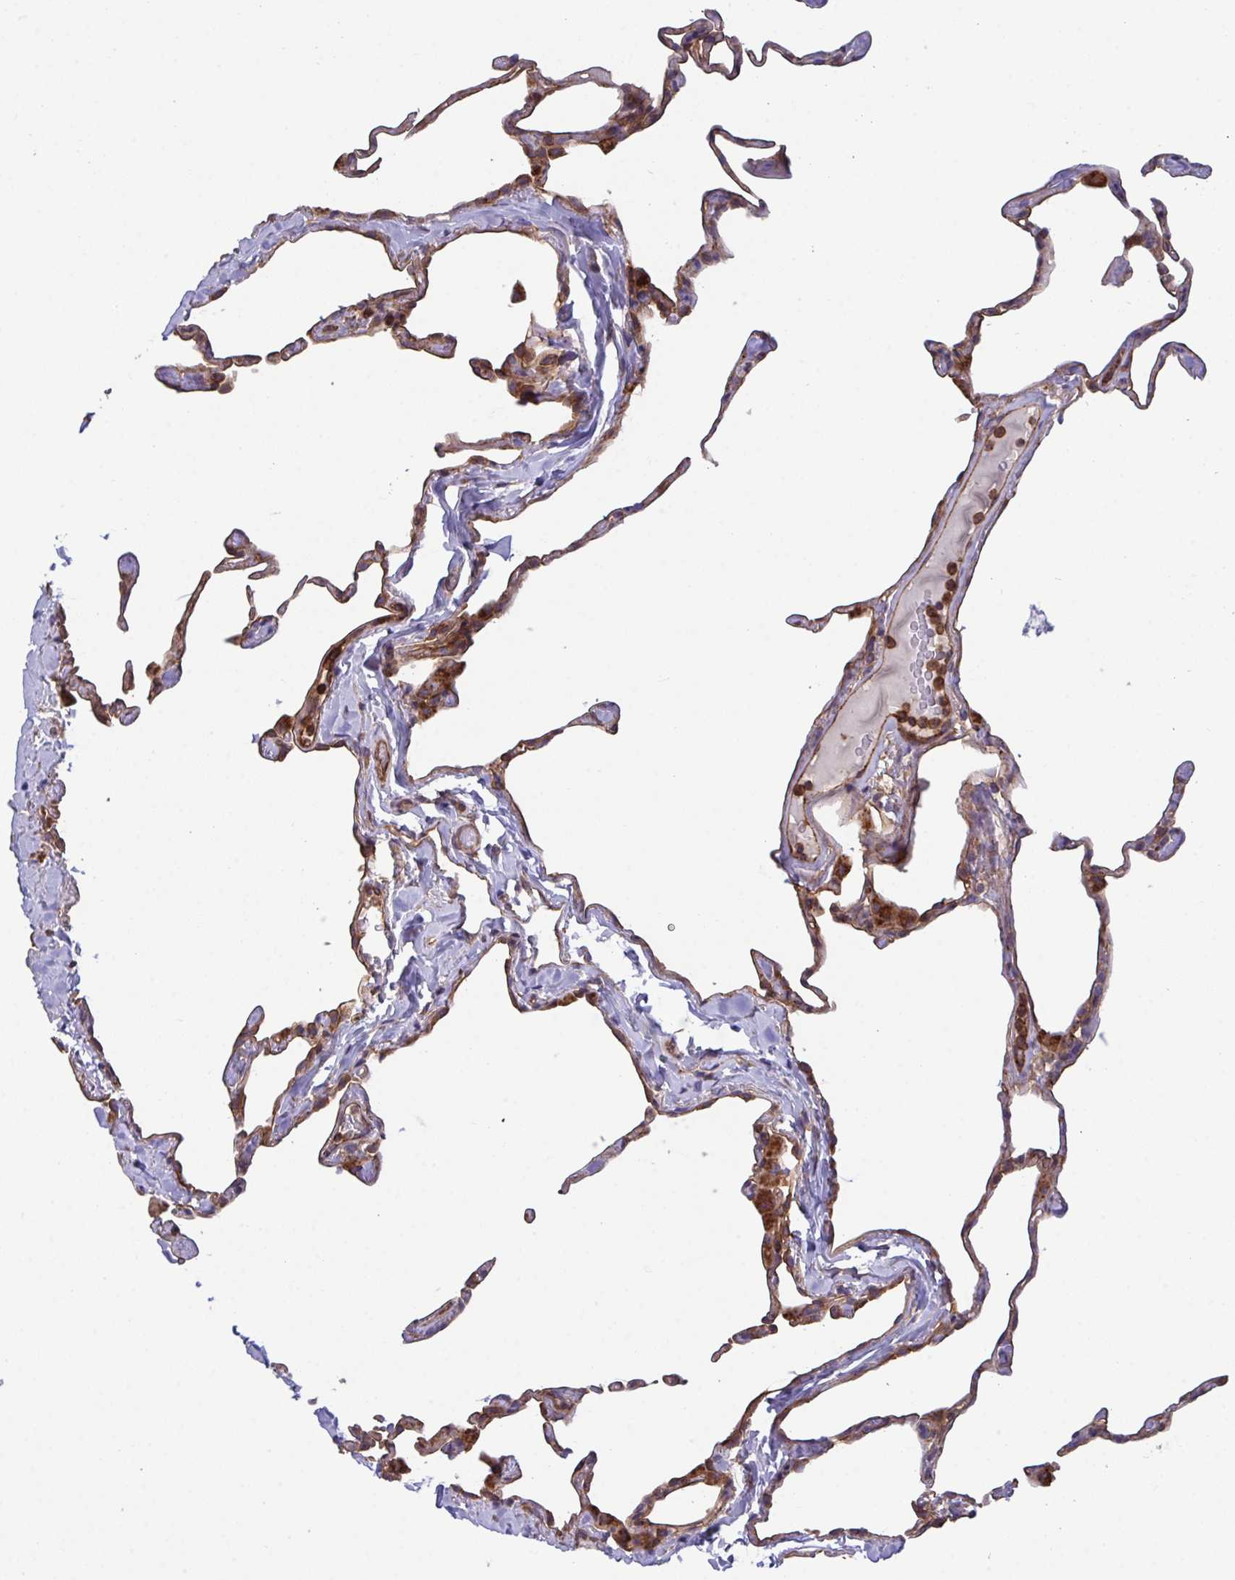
{"staining": {"intensity": "moderate", "quantity": ">75%", "location": "cytoplasmic/membranous"}, "tissue": "lung", "cell_type": "Alveolar cells", "image_type": "normal", "snomed": [{"axis": "morphology", "description": "Normal tissue, NOS"}, {"axis": "topography", "description": "Lung"}], "caption": "High-power microscopy captured an IHC histopathology image of benign lung, revealing moderate cytoplasmic/membranous positivity in about >75% of alveolar cells.", "gene": "C4orf36", "patient": {"sex": "male", "age": 65}}